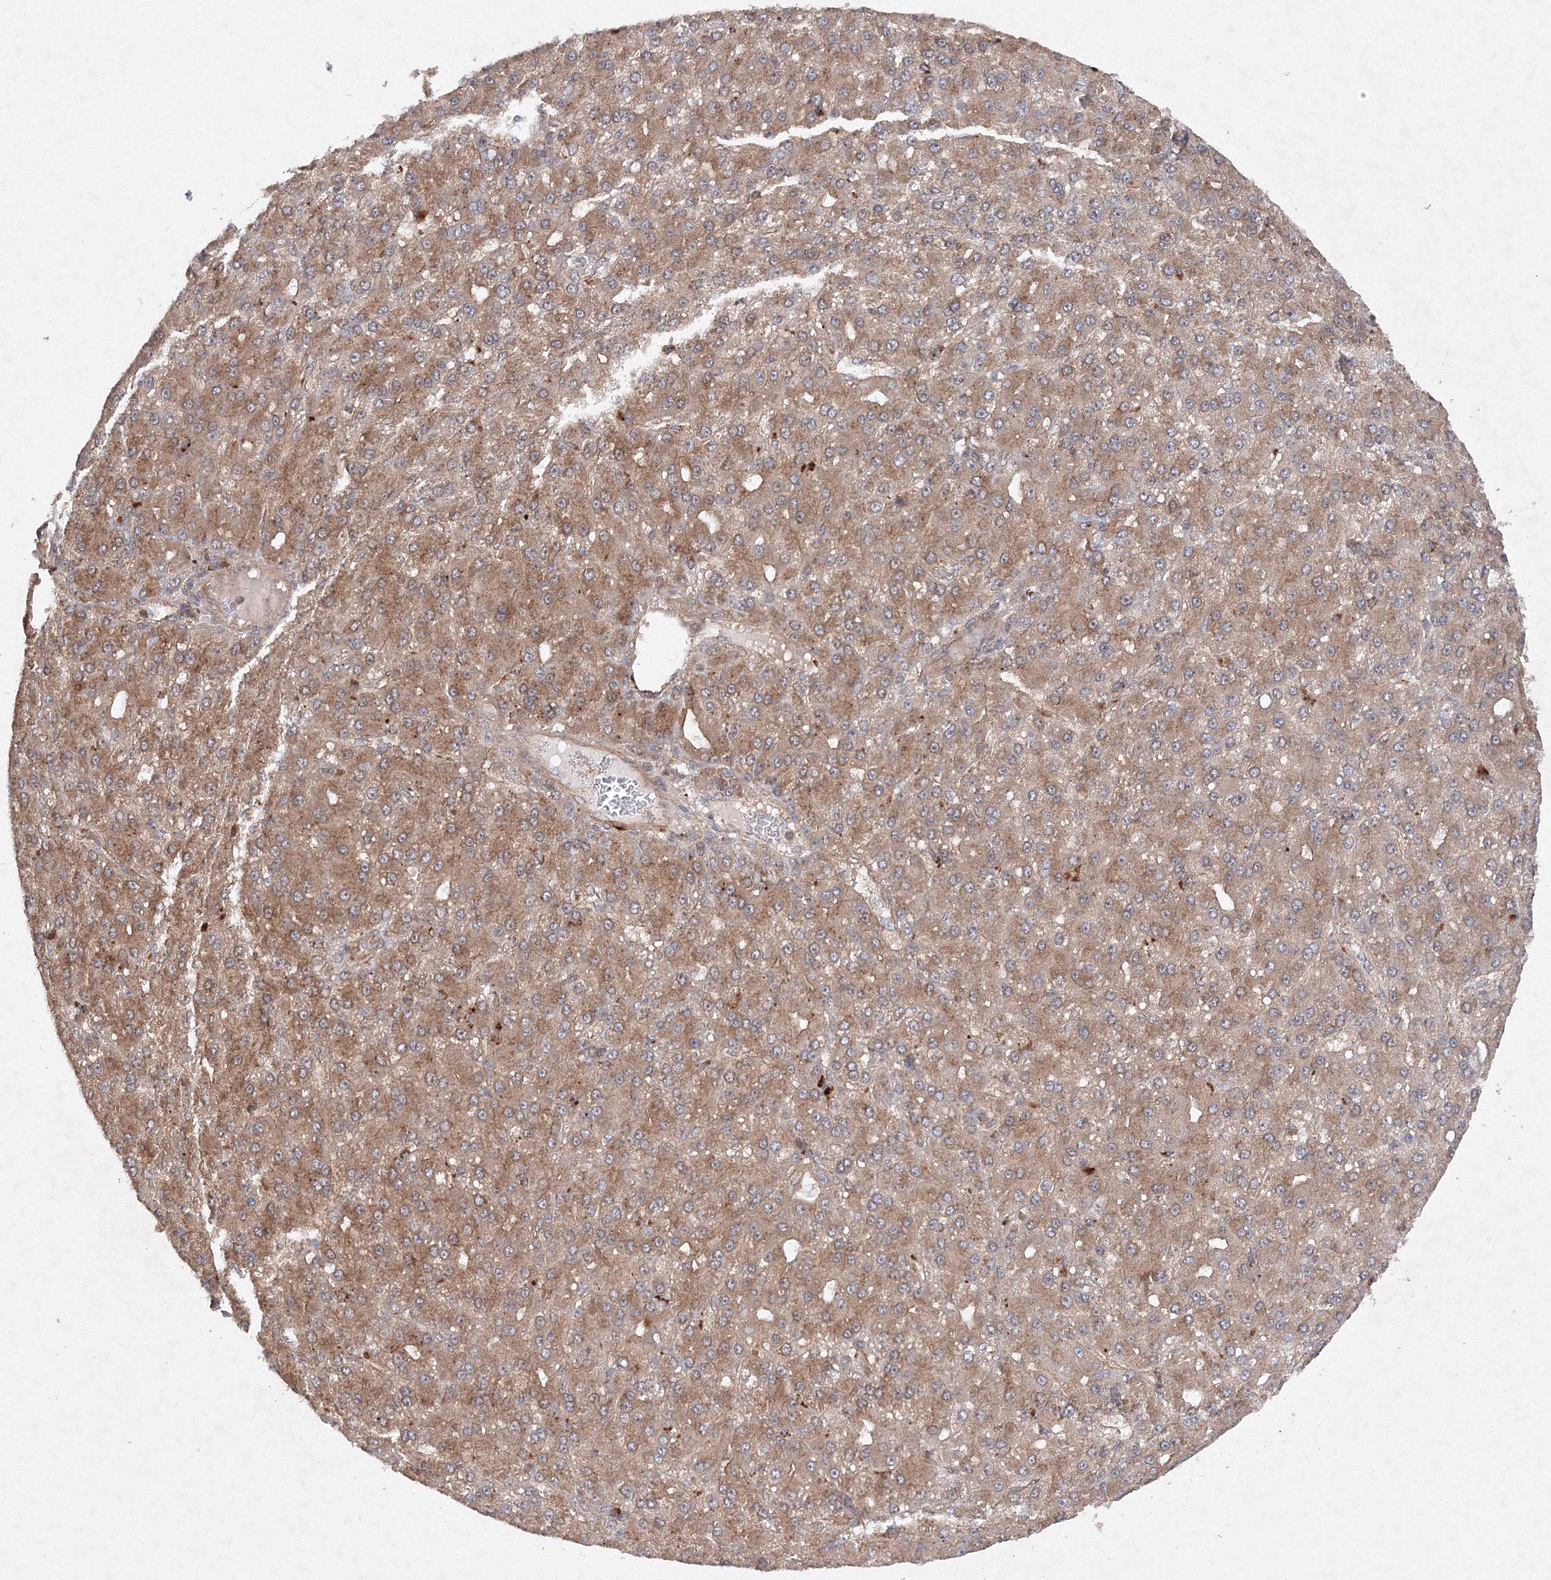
{"staining": {"intensity": "moderate", "quantity": "25%-75%", "location": "cytoplasmic/membranous"}, "tissue": "liver cancer", "cell_type": "Tumor cells", "image_type": "cancer", "snomed": [{"axis": "morphology", "description": "Carcinoma, Hepatocellular, NOS"}, {"axis": "topography", "description": "Liver"}], "caption": "Protein expression by IHC exhibits moderate cytoplasmic/membranous staining in approximately 25%-75% of tumor cells in hepatocellular carcinoma (liver). The protein of interest is shown in brown color, while the nuclei are stained blue.", "gene": "DCTD", "patient": {"sex": "male", "age": 67}}